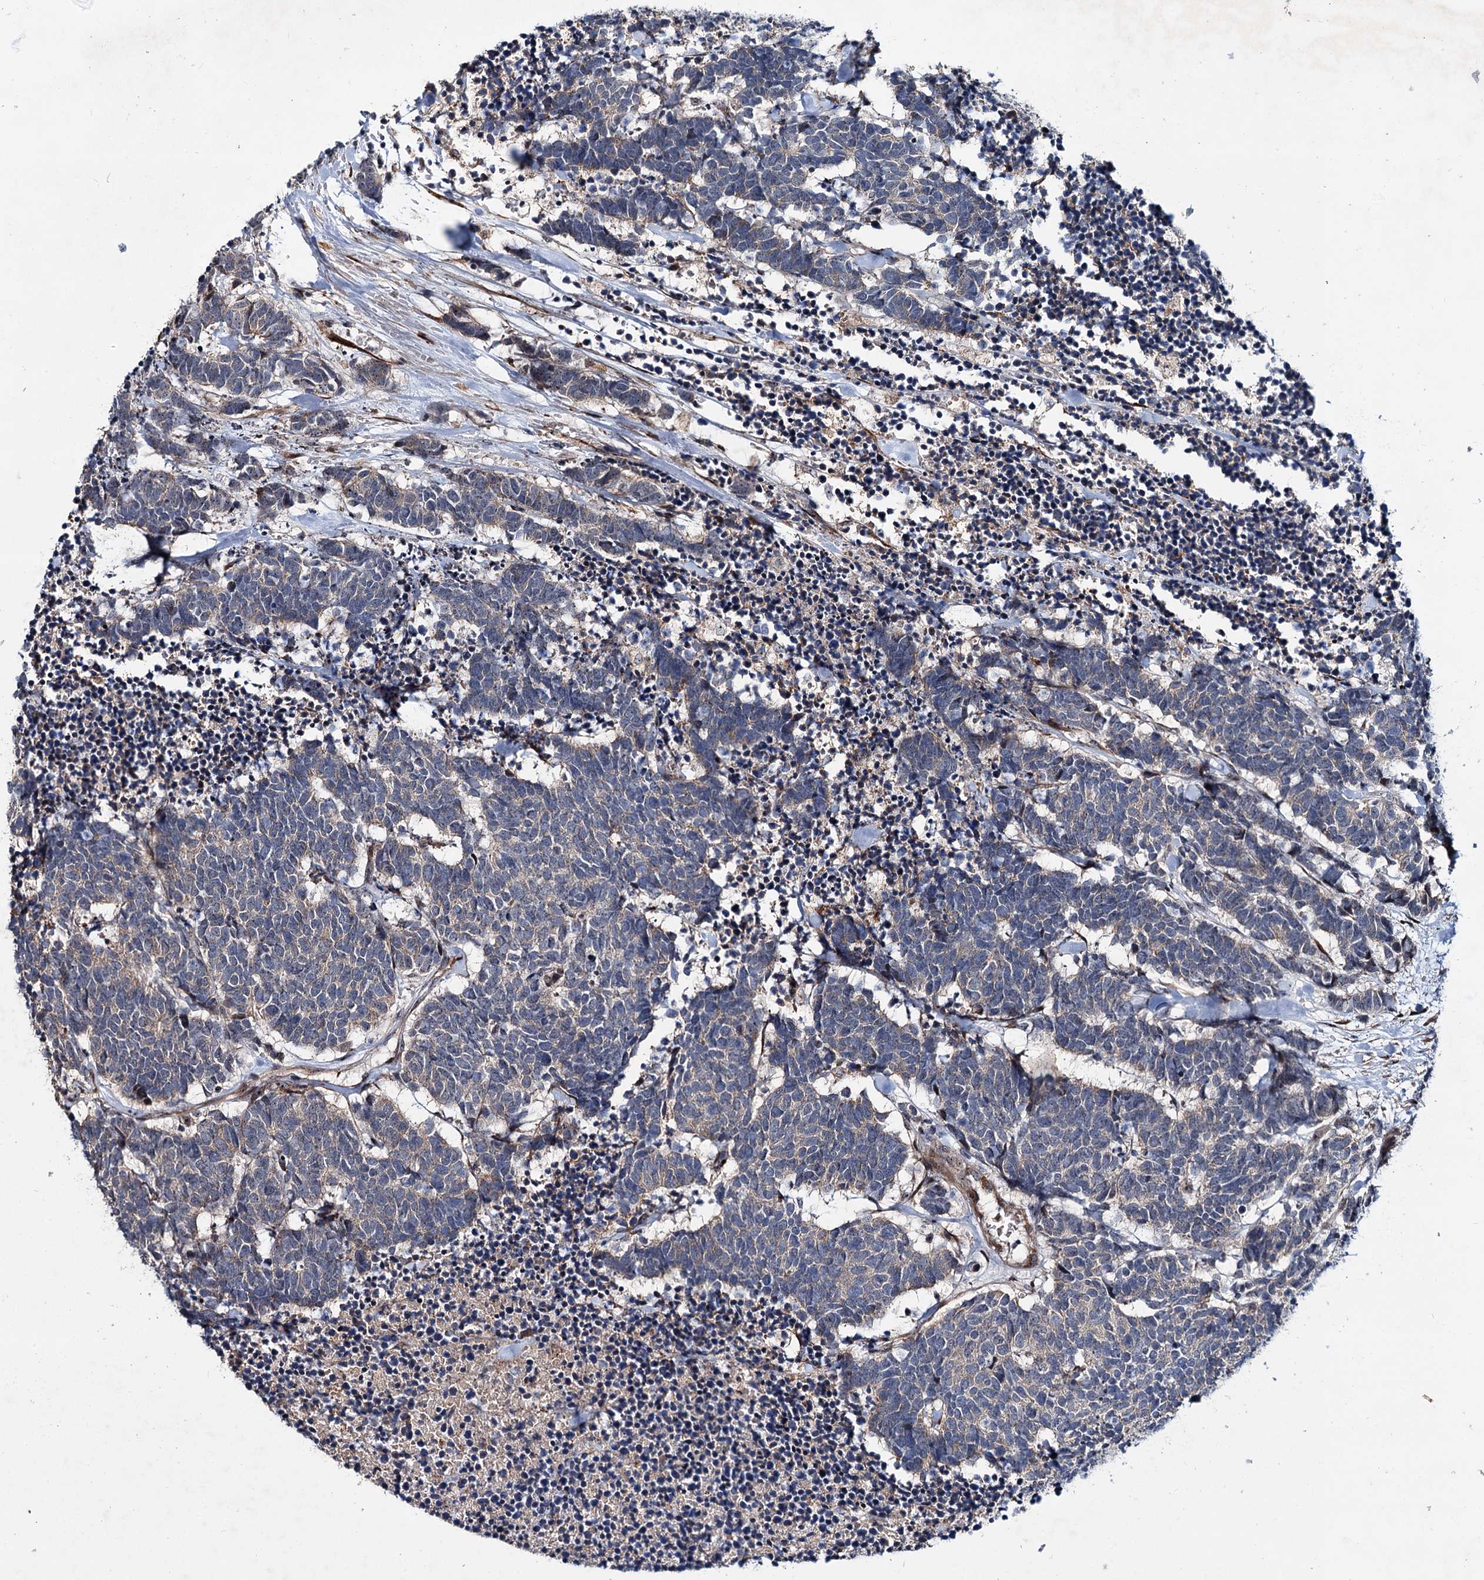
{"staining": {"intensity": "weak", "quantity": "<25%", "location": "cytoplasmic/membranous"}, "tissue": "carcinoid", "cell_type": "Tumor cells", "image_type": "cancer", "snomed": [{"axis": "morphology", "description": "Carcinoma, NOS"}, {"axis": "morphology", "description": "Carcinoid, malignant, NOS"}, {"axis": "topography", "description": "Urinary bladder"}], "caption": "The histopathology image demonstrates no significant positivity in tumor cells of carcinoma.", "gene": "PTDSS2", "patient": {"sex": "male", "age": 57}}